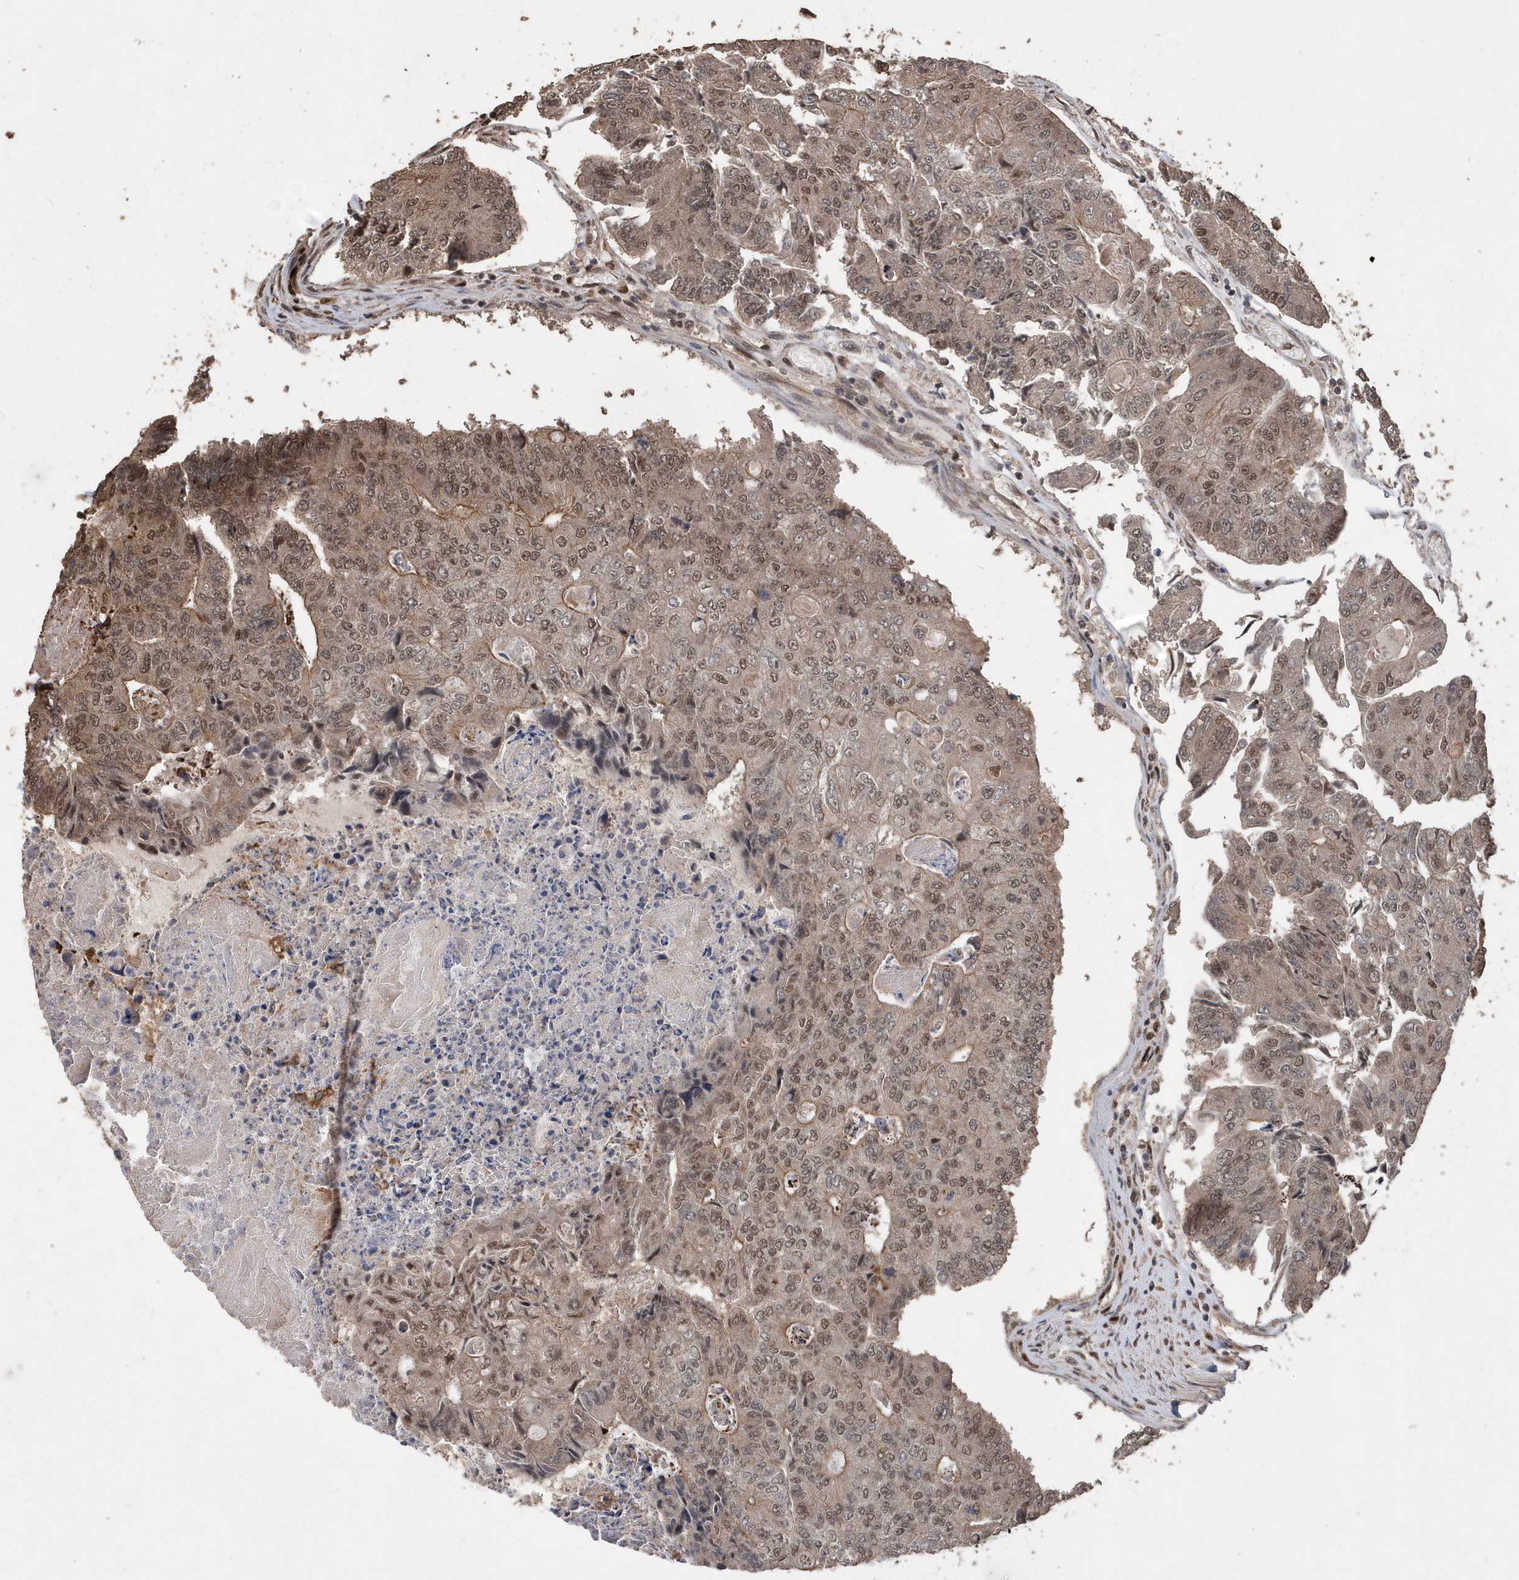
{"staining": {"intensity": "moderate", "quantity": ">75%", "location": "nuclear"}, "tissue": "colorectal cancer", "cell_type": "Tumor cells", "image_type": "cancer", "snomed": [{"axis": "morphology", "description": "Adenocarcinoma, NOS"}, {"axis": "topography", "description": "Colon"}], "caption": "The micrograph demonstrates staining of adenocarcinoma (colorectal), revealing moderate nuclear protein positivity (brown color) within tumor cells.", "gene": "INTS12", "patient": {"sex": "female", "age": 67}}